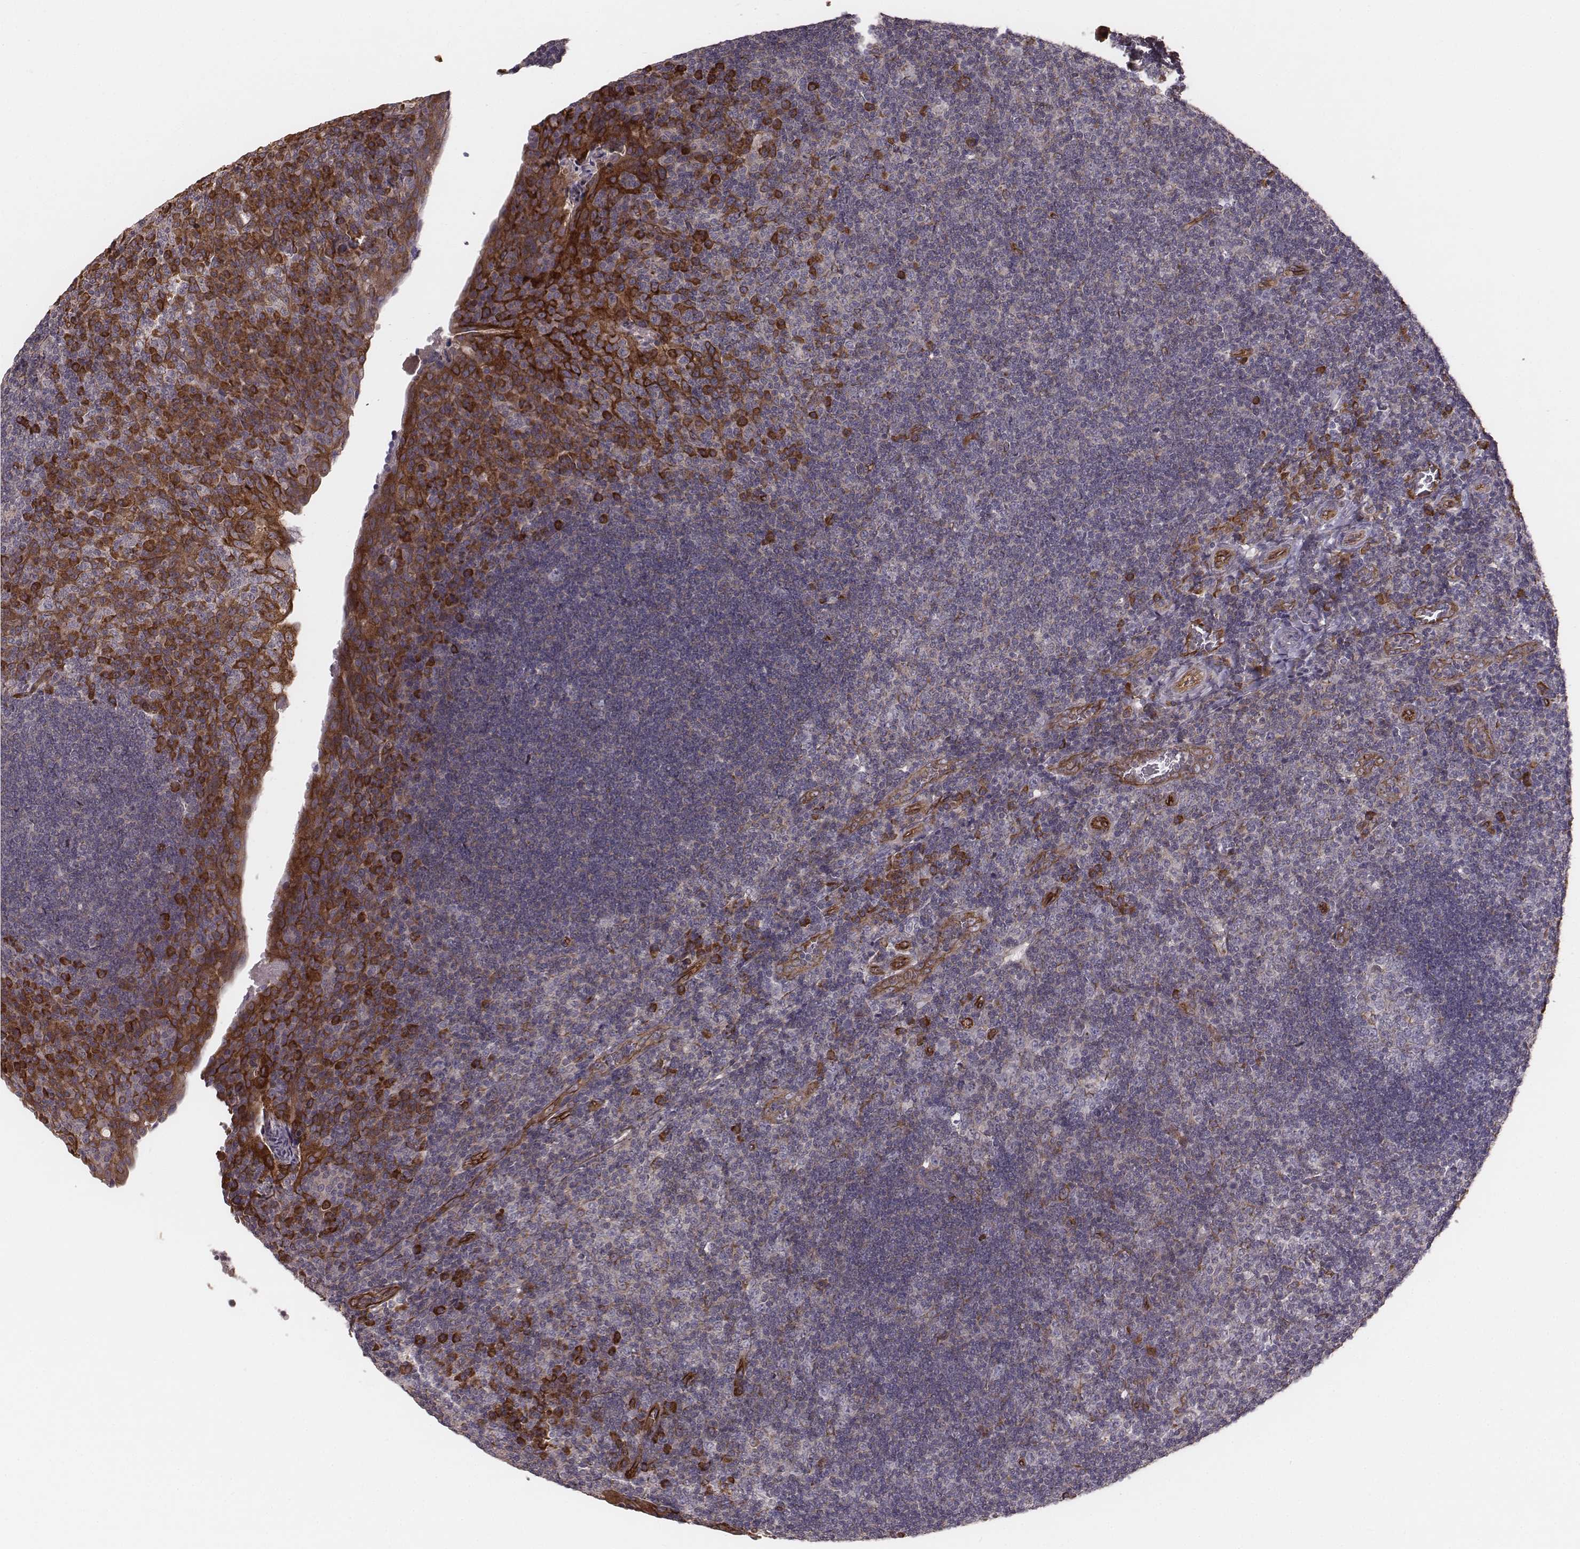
{"staining": {"intensity": "moderate", "quantity": "<25%", "location": "cytoplasmic/membranous"}, "tissue": "tonsil", "cell_type": "Germinal center cells", "image_type": "normal", "snomed": [{"axis": "morphology", "description": "Normal tissue, NOS"}, {"axis": "topography", "description": "Tonsil"}], "caption": "A brown stain highlights moderate cytoplasmic/membranous staining of a protein in germinal center cells of unremarkable human tonsil.", "gene": "PALMD", "patient": {"sex": "male", "age": 17}}